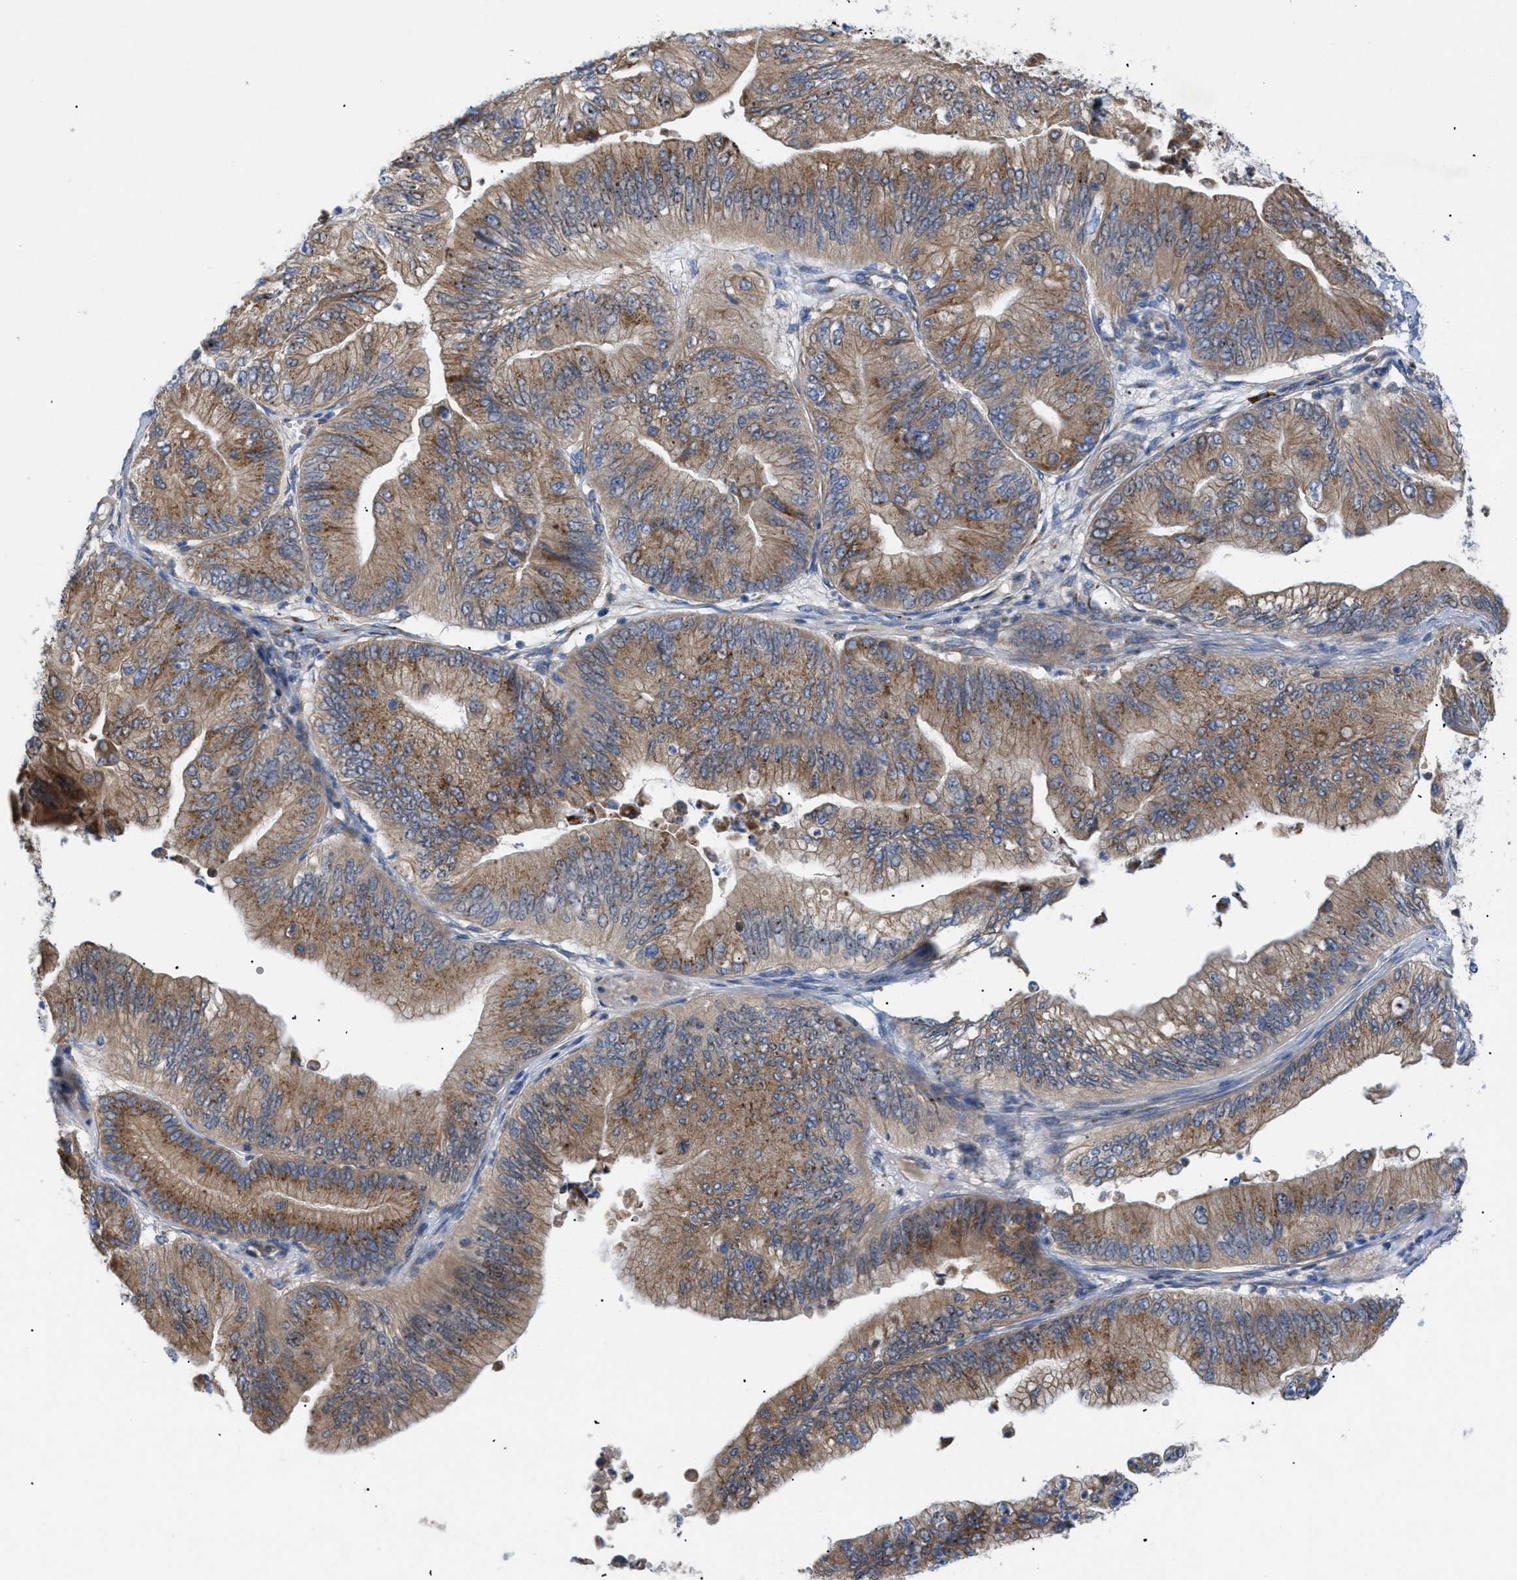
{"staining": {"intensity": "moderate", "quantity": ">75%", "location": "cytoplasmic/membranous"}, "tissue": "ovarian cancer", "cell_type": "Tumor cells", "image_type": "cancer", "snomed": [{"axis": "morphology", "description": "Cystadenocarcinoma, mucinous, NOS"}, {"axis": "topography", "description": "Ovary"}], "caption": "This histopathology image exhibits IHC staining of mucinous cystadenocarcinoma (ovarian), with medium moderate cytoplasmic/membranous staining in approximately >75% of tumor cells.", "gene": "SLC50A1", "patient": {"sex": "female", "age": 61}}